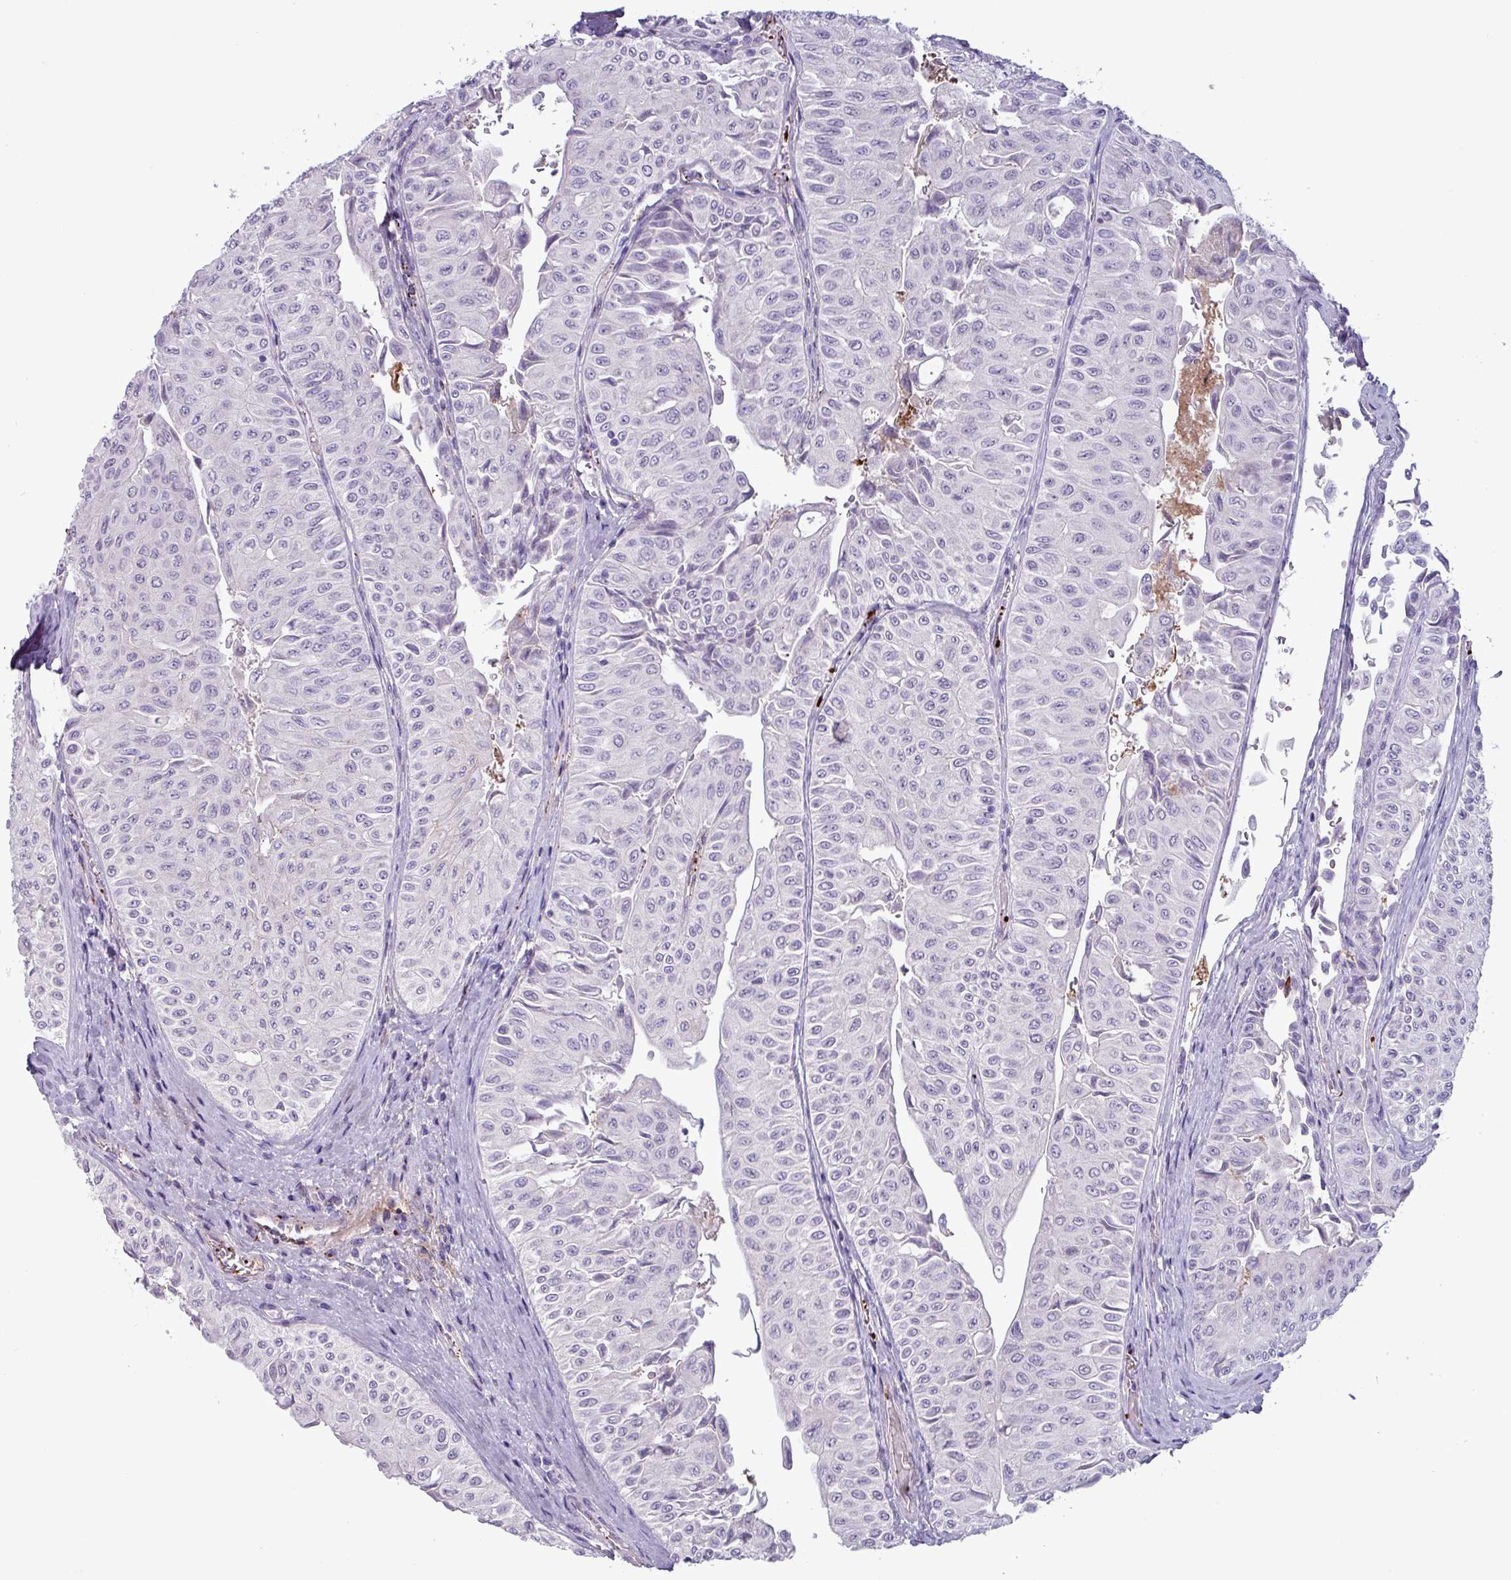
{"staining": {"intensity": "negative", "quantity": "none", "location": "none"}, "tissue": "urothelial cancer", "cell_type": "Tumor cells", "image_type": "cancer", "snomed": [{"axis": "morphology", "description": "Urothelial carcinoma, NOS"}, {"axis": "topography", "description": "Urinary bladder"}], "caption": "Image shows no protein staining in tumor cells of urothelial cancer tissue.", "gene": "PLIN2", "patient": {"sex": "male", "age": 59}}